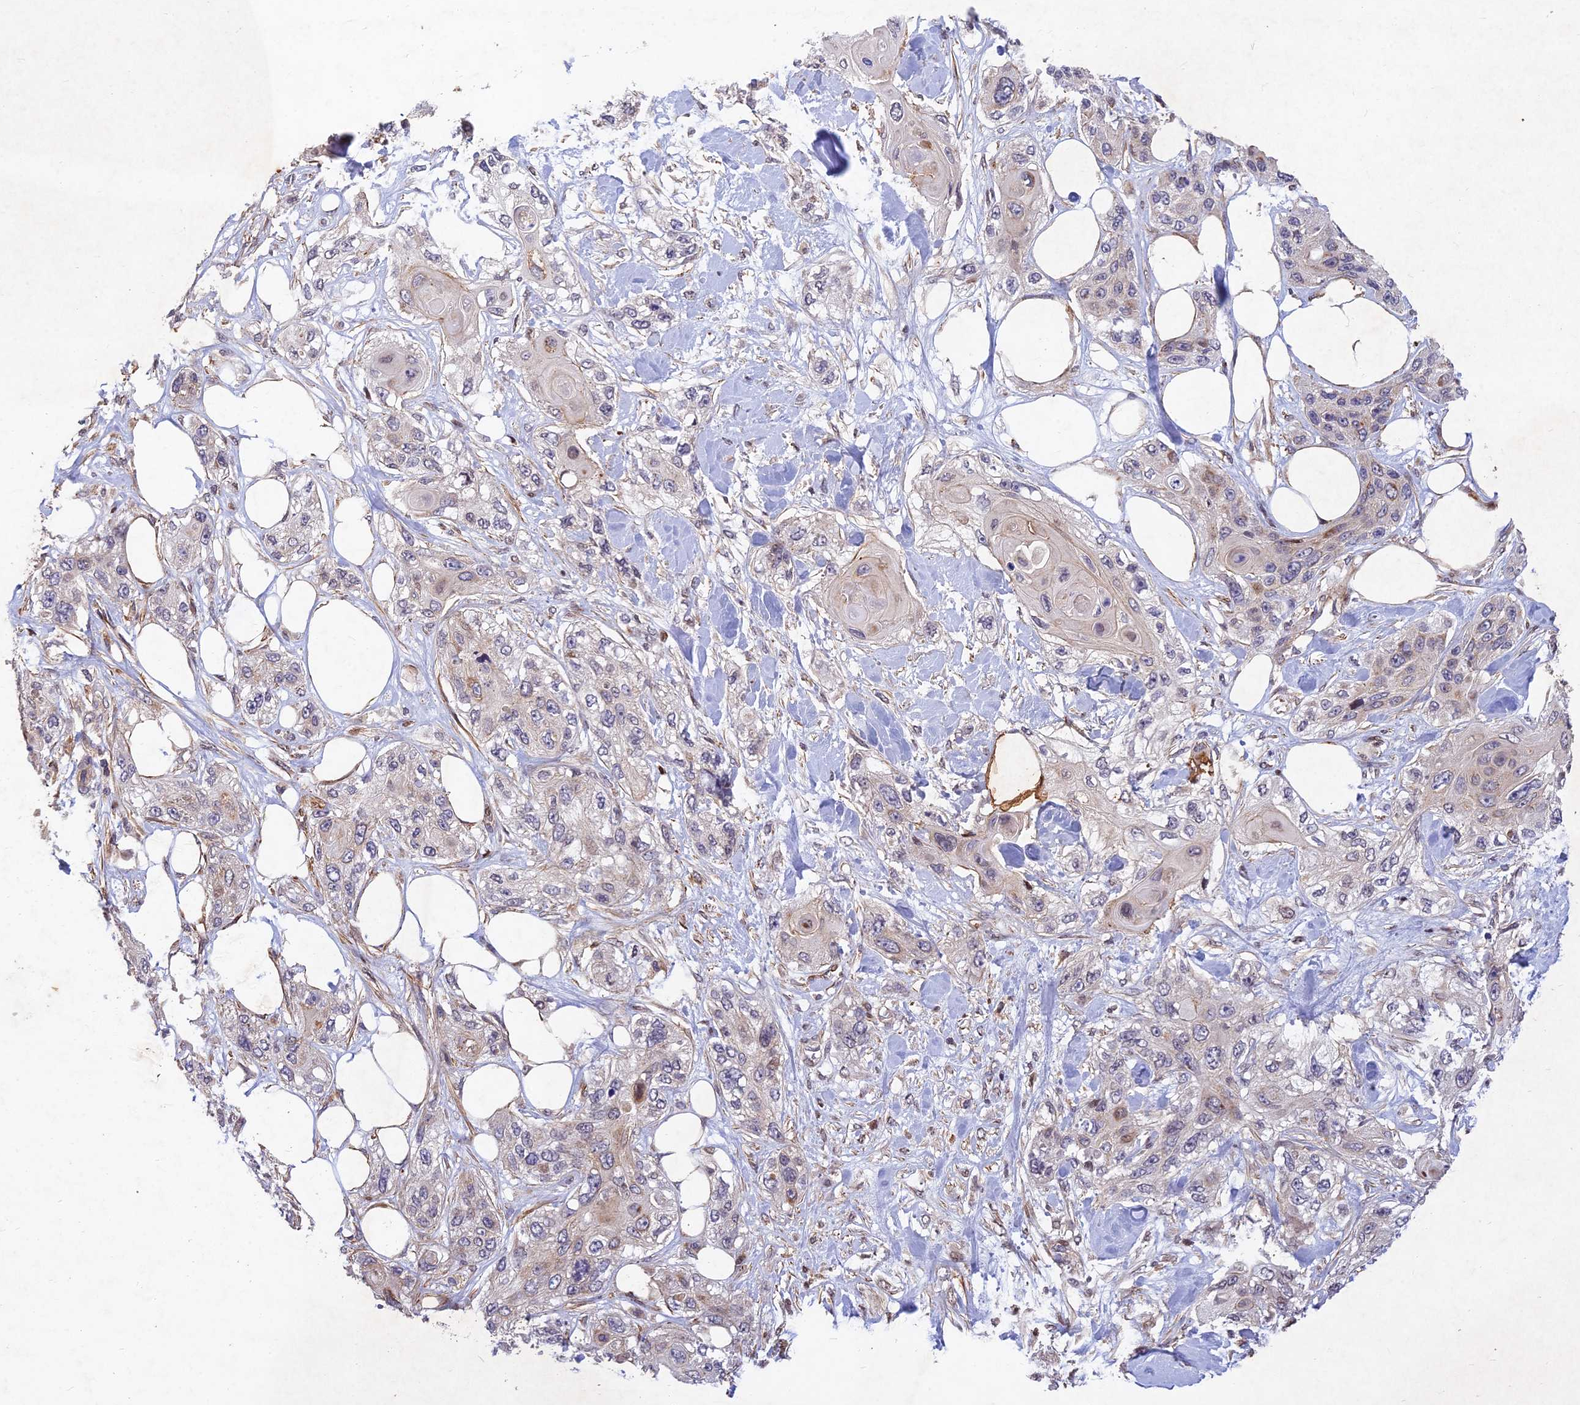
{"staining": {"intensity": "negative", "quantity": "none", "location": "none"}, "tissue": "skin cancer", "cell_type": "Tumor cells", "image_type": "cancer", "snomed": [{"axis": "morphology", "description": "Normal tissue, NOS"}, {"axis": "morphology", "description": "Squamous cell carcinoma, NOS"}, {"axis": "topography", "description": "Skin"}], "caption": "There is no significant expression in tumor cells of skin cancer (squamous cell carcinoma).", "gene": "RELCH", "patient": {"sex": "male", "age": 72}}